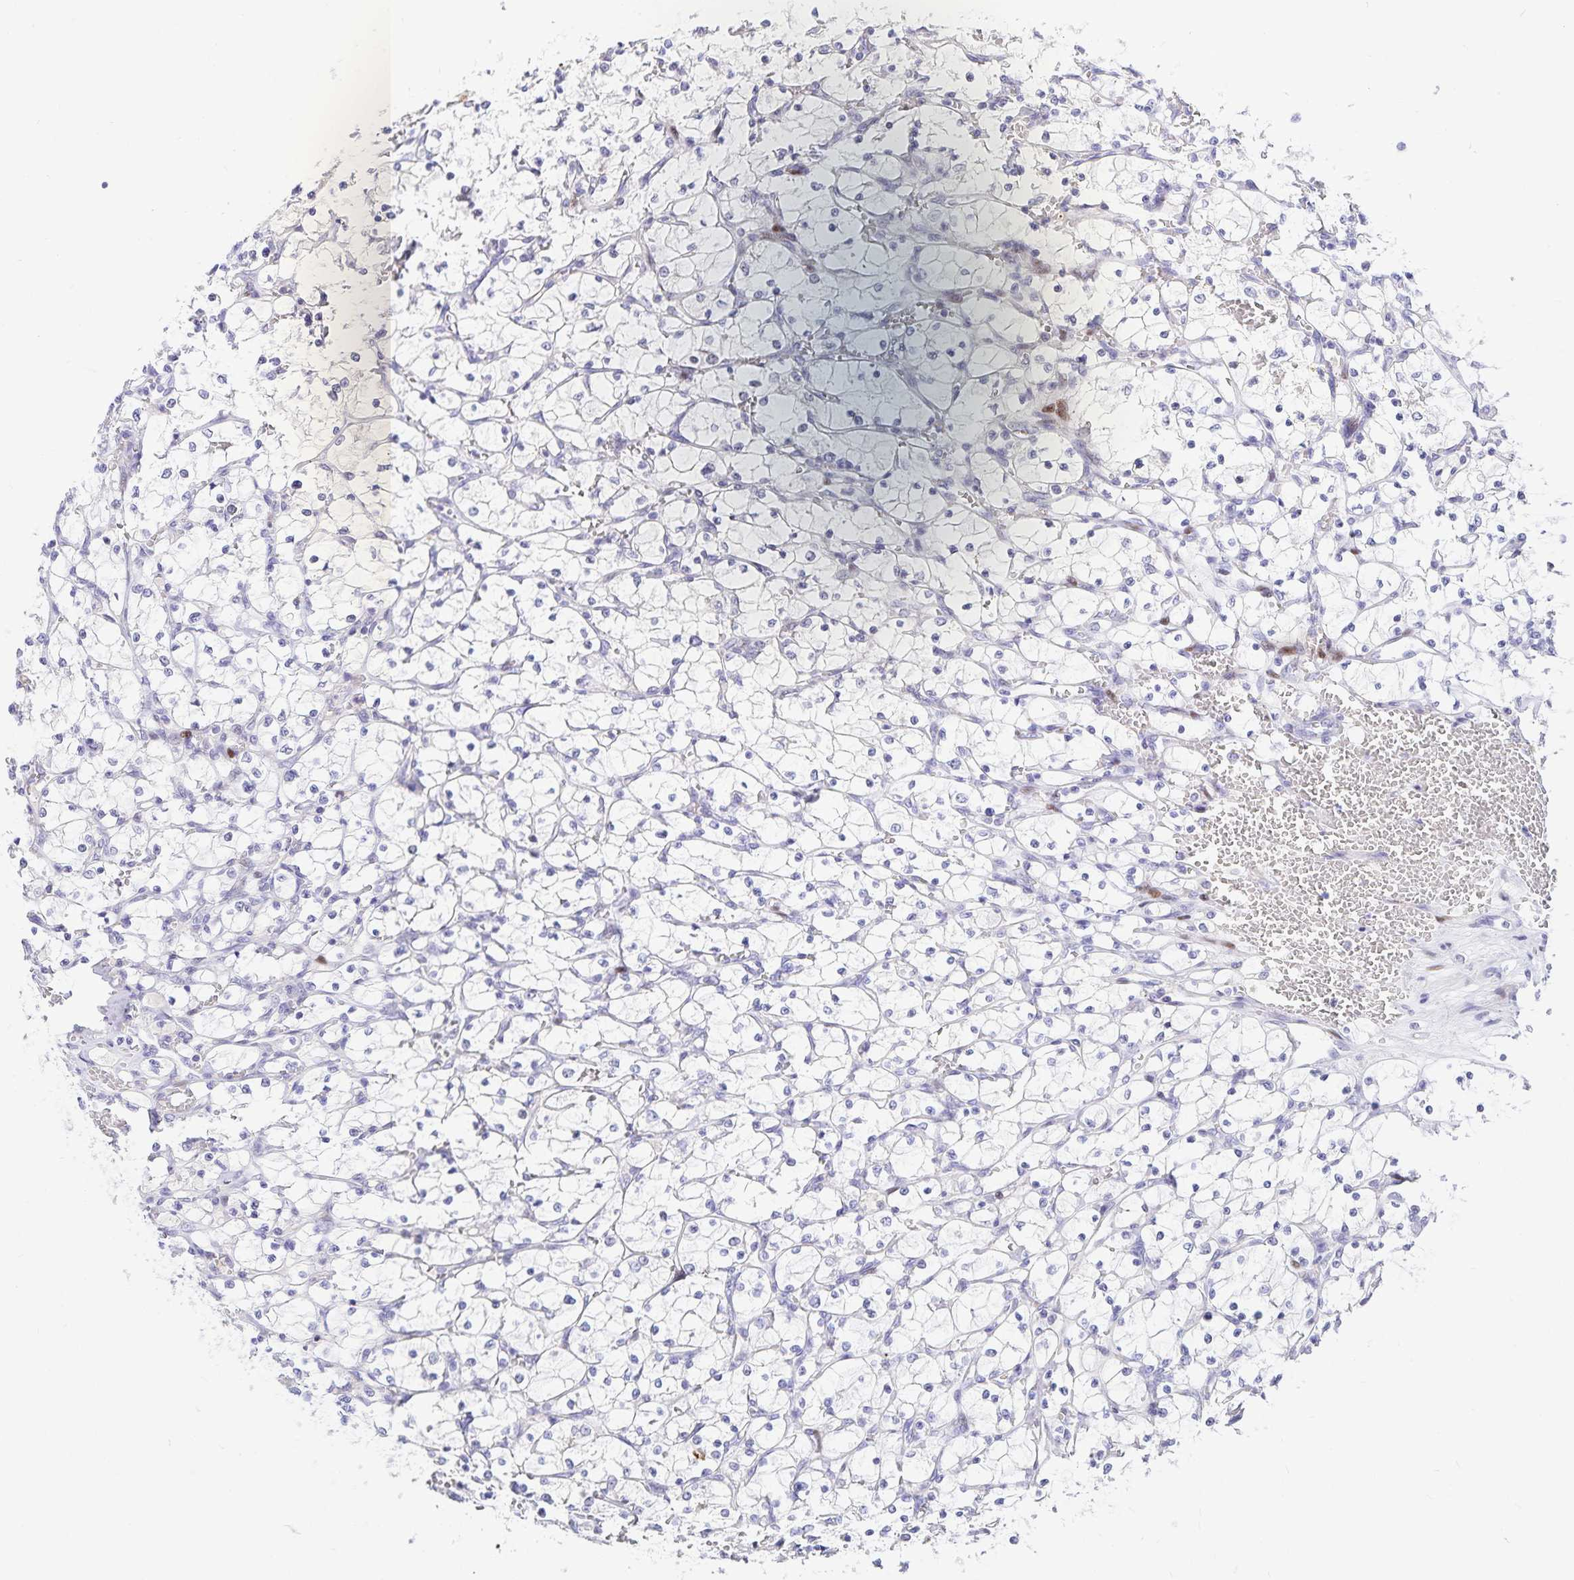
{"staining": {"intensity": "negative", "quantity": "none", "location": "none"}, "tissue": "renal cancer", "cell_type": "Tumor cells", "image_type": "cancer", "snomed": [{"axis": "morphology", "description": "Adenocarcinoma, NOS"}, {"axis": "topography", "description": "Kidney"}], "caption": "There is no significant staining in tumor cells of renal cancer.", "gene": "KBTBD13", "patient": {"sex": "female", "age": 69}}